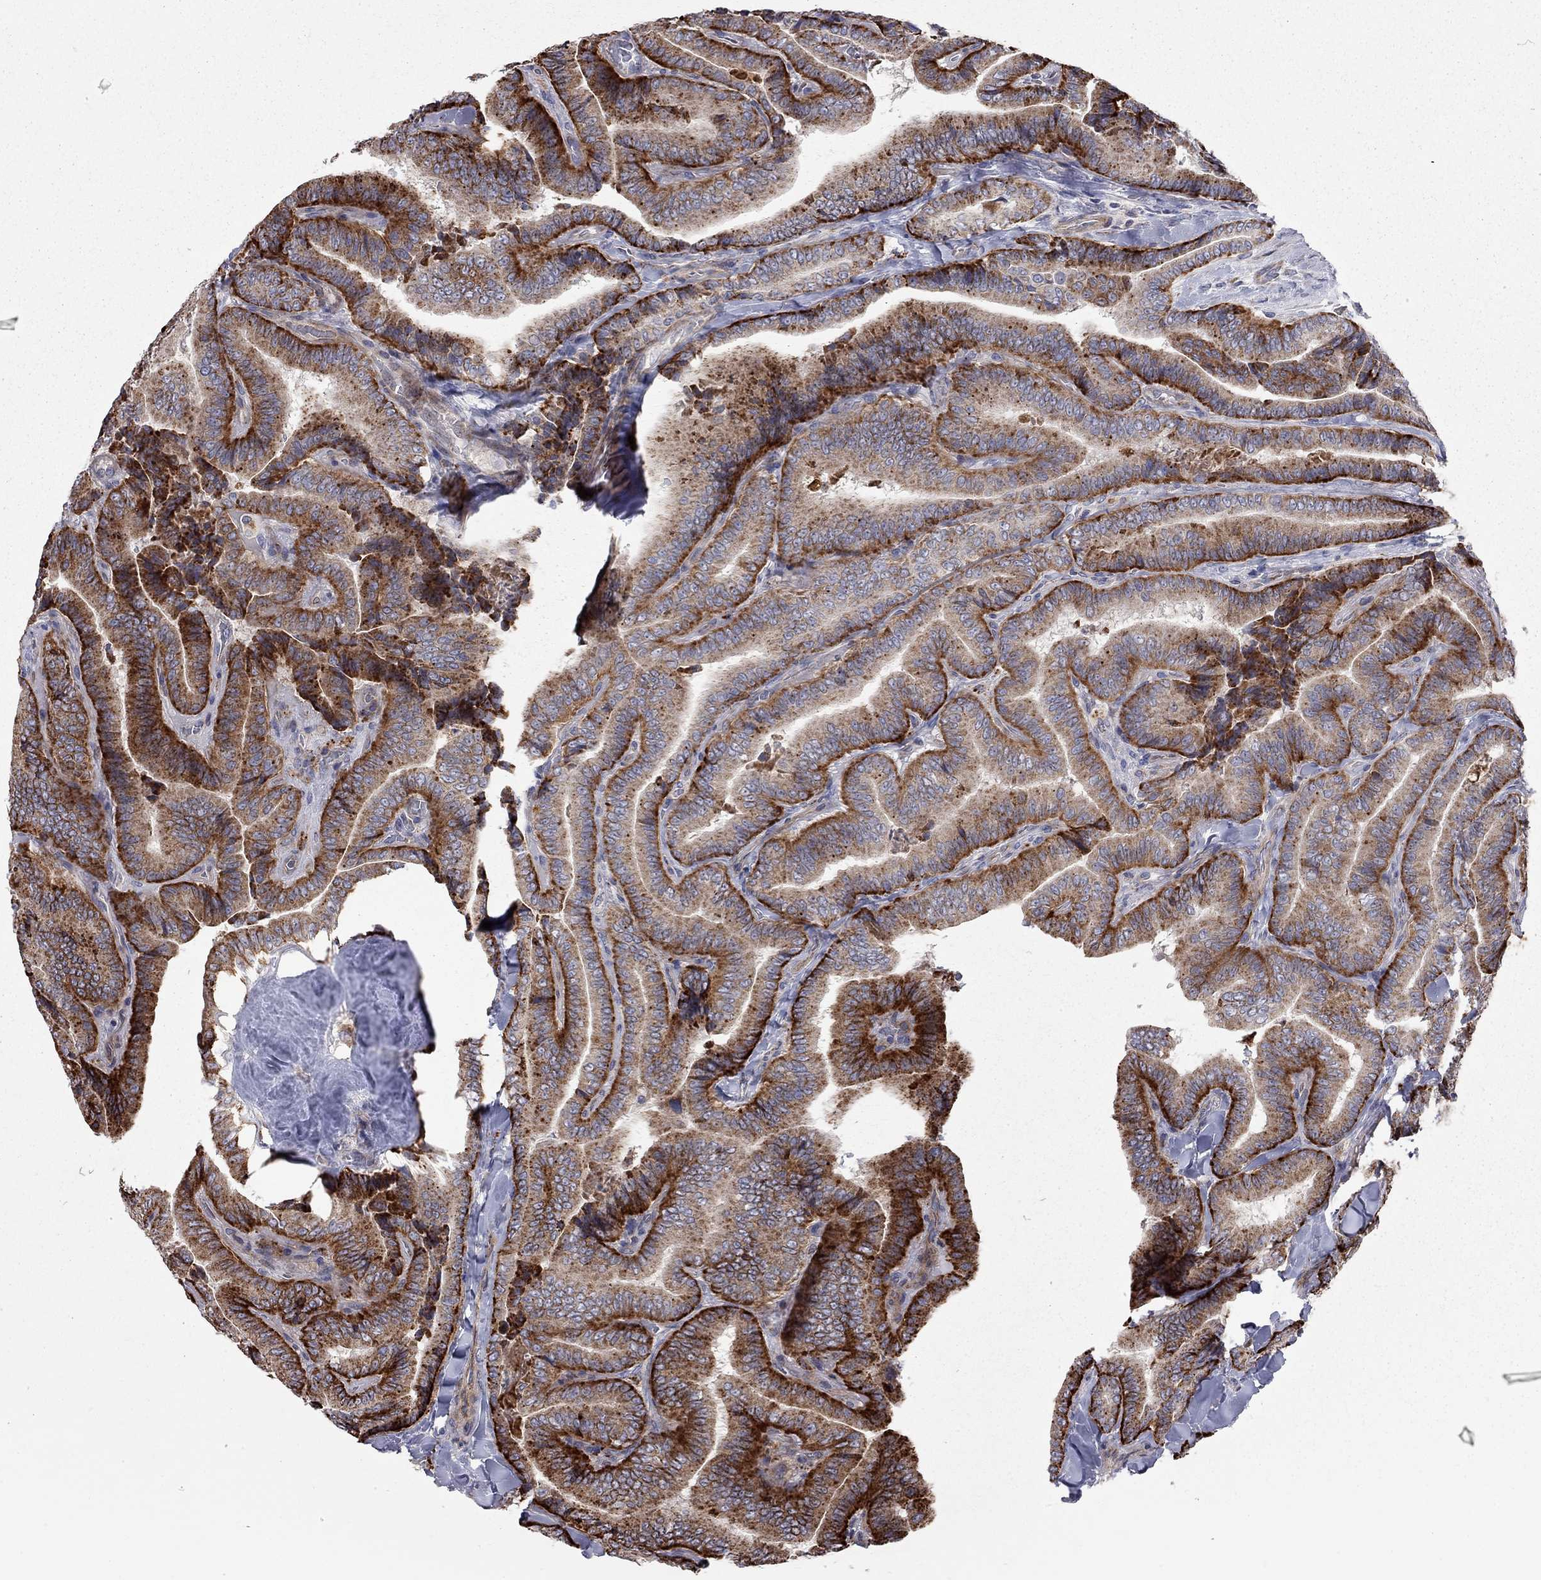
{"staining": {"intensity": "strong", "quantity": "25%-75%", "location": "cytoplasmic/membranous"}, "tissue": "thyroid cancer", "cell_type": "Tumor cells", "image_type": "cancer", "snomed": [{"axis": "morphology", "description": "Papillary adenocarcinoma, NOS"}, {"axis": "topography", "description": "Thyroid gland"}], "caption": "IHC of papillary adenocarcinoma (thyroid) shows high levels of strong cytoplasmic/membranous positivity in approximately 25%-75% of tumor cells.", "gene": "KANSL1L", "patient": {"sex": "male", "age": 61}}